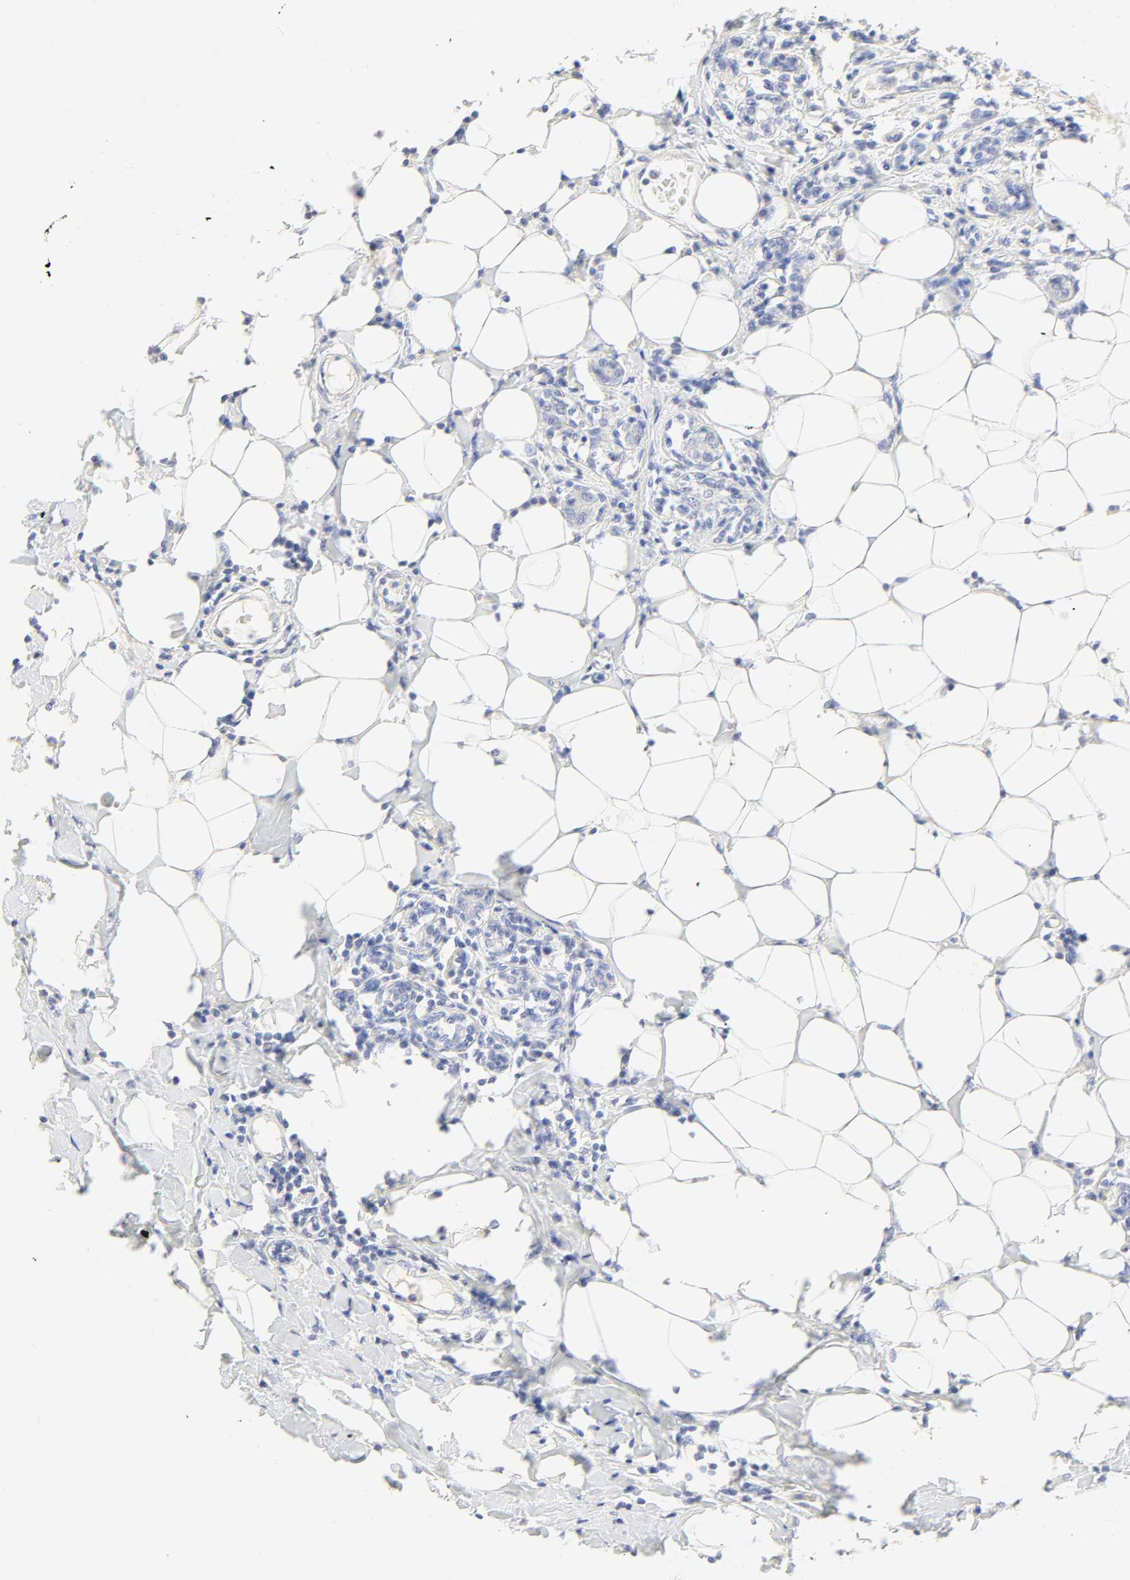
{"staining": {"intensity": "negative", "quantity": "none", "location": "none"}, "tissue": "breast cancer", "cell_type": "Tumor cells", "image_type": "cancer", "snomed": [{"axis": "morphology", "description": "Duct carcinoma"}, {"axis": "topography", "description": "Breast"}], "caption": "Image shows no significant protein staining in tumor cells of infiltrating ductal carcinoma (breast). (DAB (3,3'-diaminobenzidine) immunohistochemistry (IHC), high magnification).", "gene": "SLCO1B3", "patient": {"sex": "female", "age": 40}}